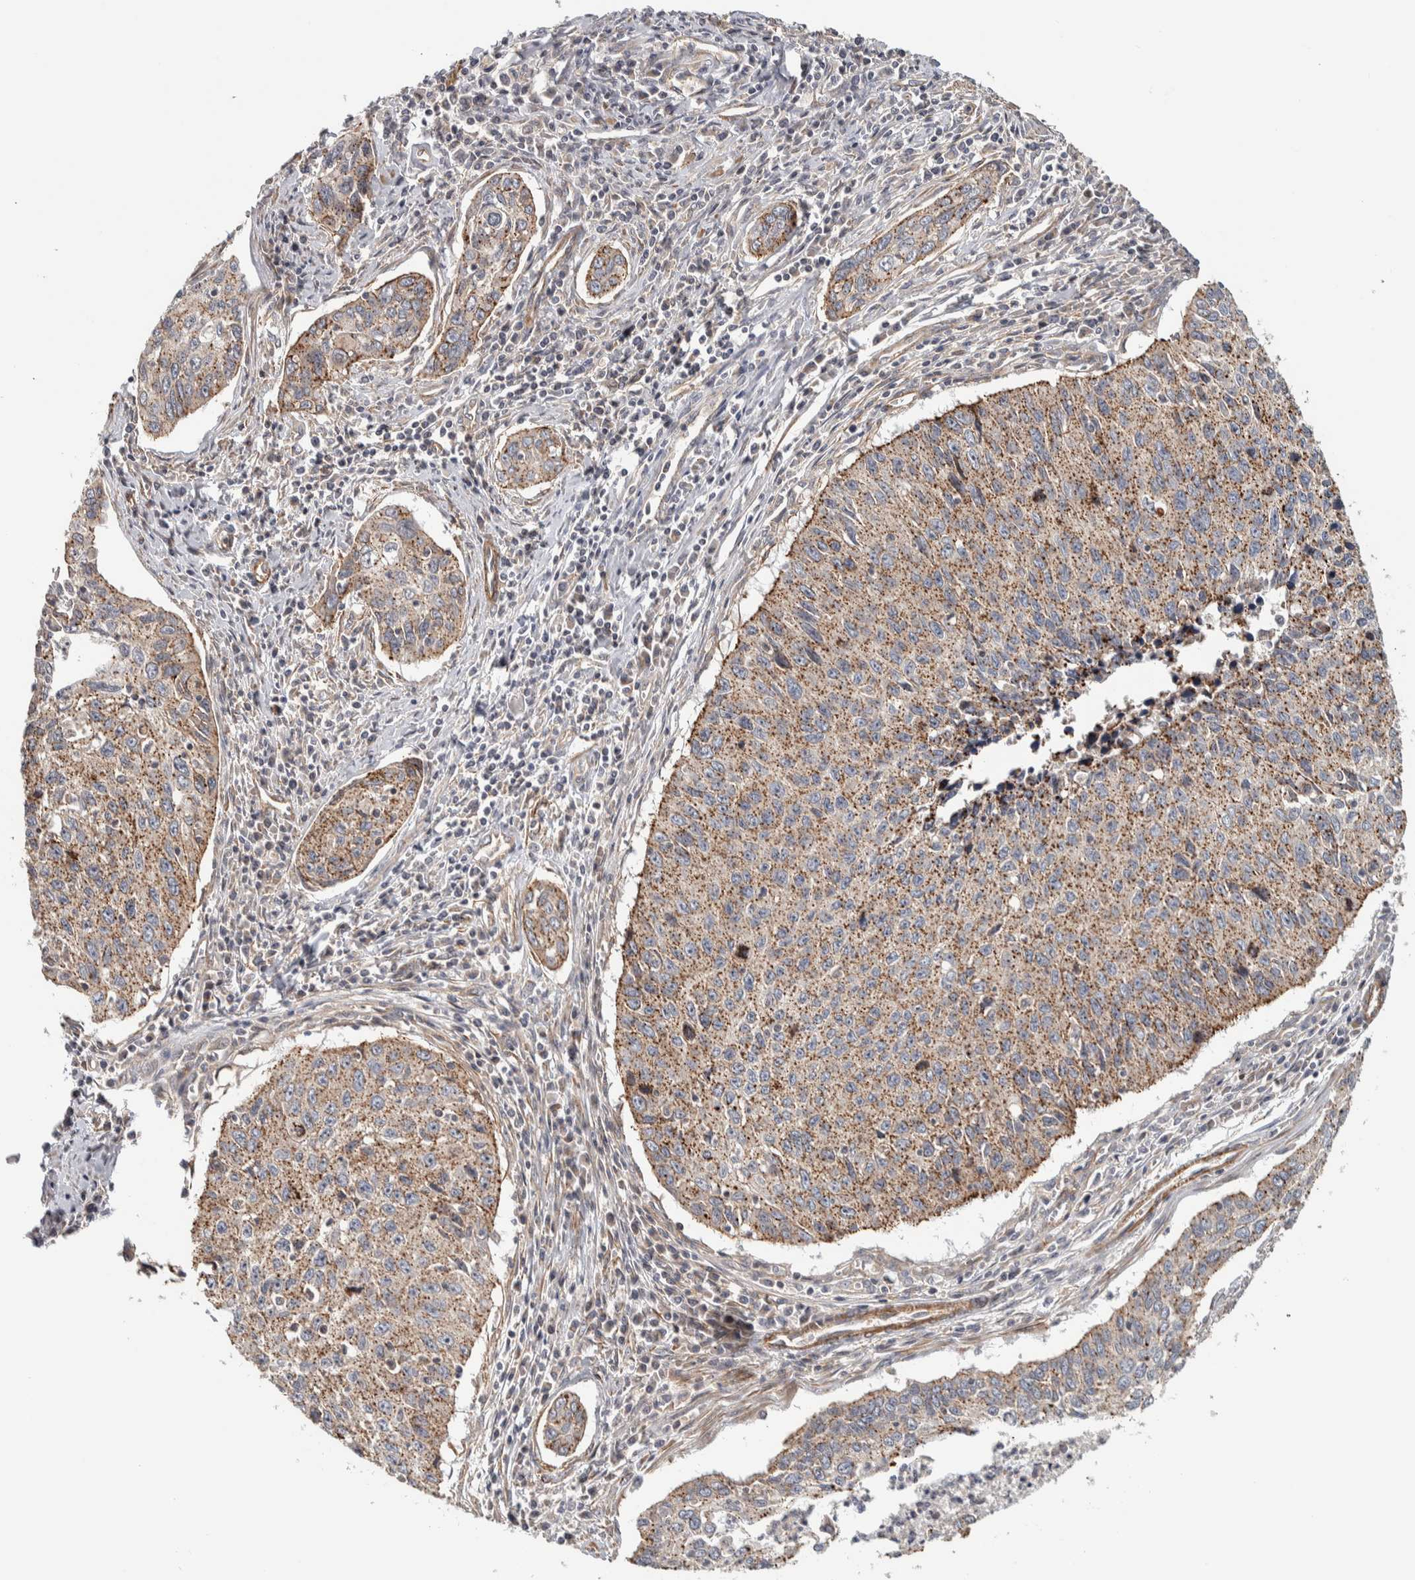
{"staining": {"intensity": "moderate", "quantity": ">75%", "location": "cytoplasmic/membranous"}, "tissue": "cervical cancer", "cell_type": "Tumor cells", "image_type": "cancer", "snomed": [{"axis": "morphology", "description": "Squamous cell carcinoma, NOS"}, {"axis": "topography", "description": "Cervix"}], "caption": "Protein analysis of cervical cancer (squamous cell carcinoma) tissue reveals moderate cytoplasmic/membranous expression in approximately >75% of tumor cells.", "gene": "CHMP4C", "patient": {"sex": "female", "age": 53}}